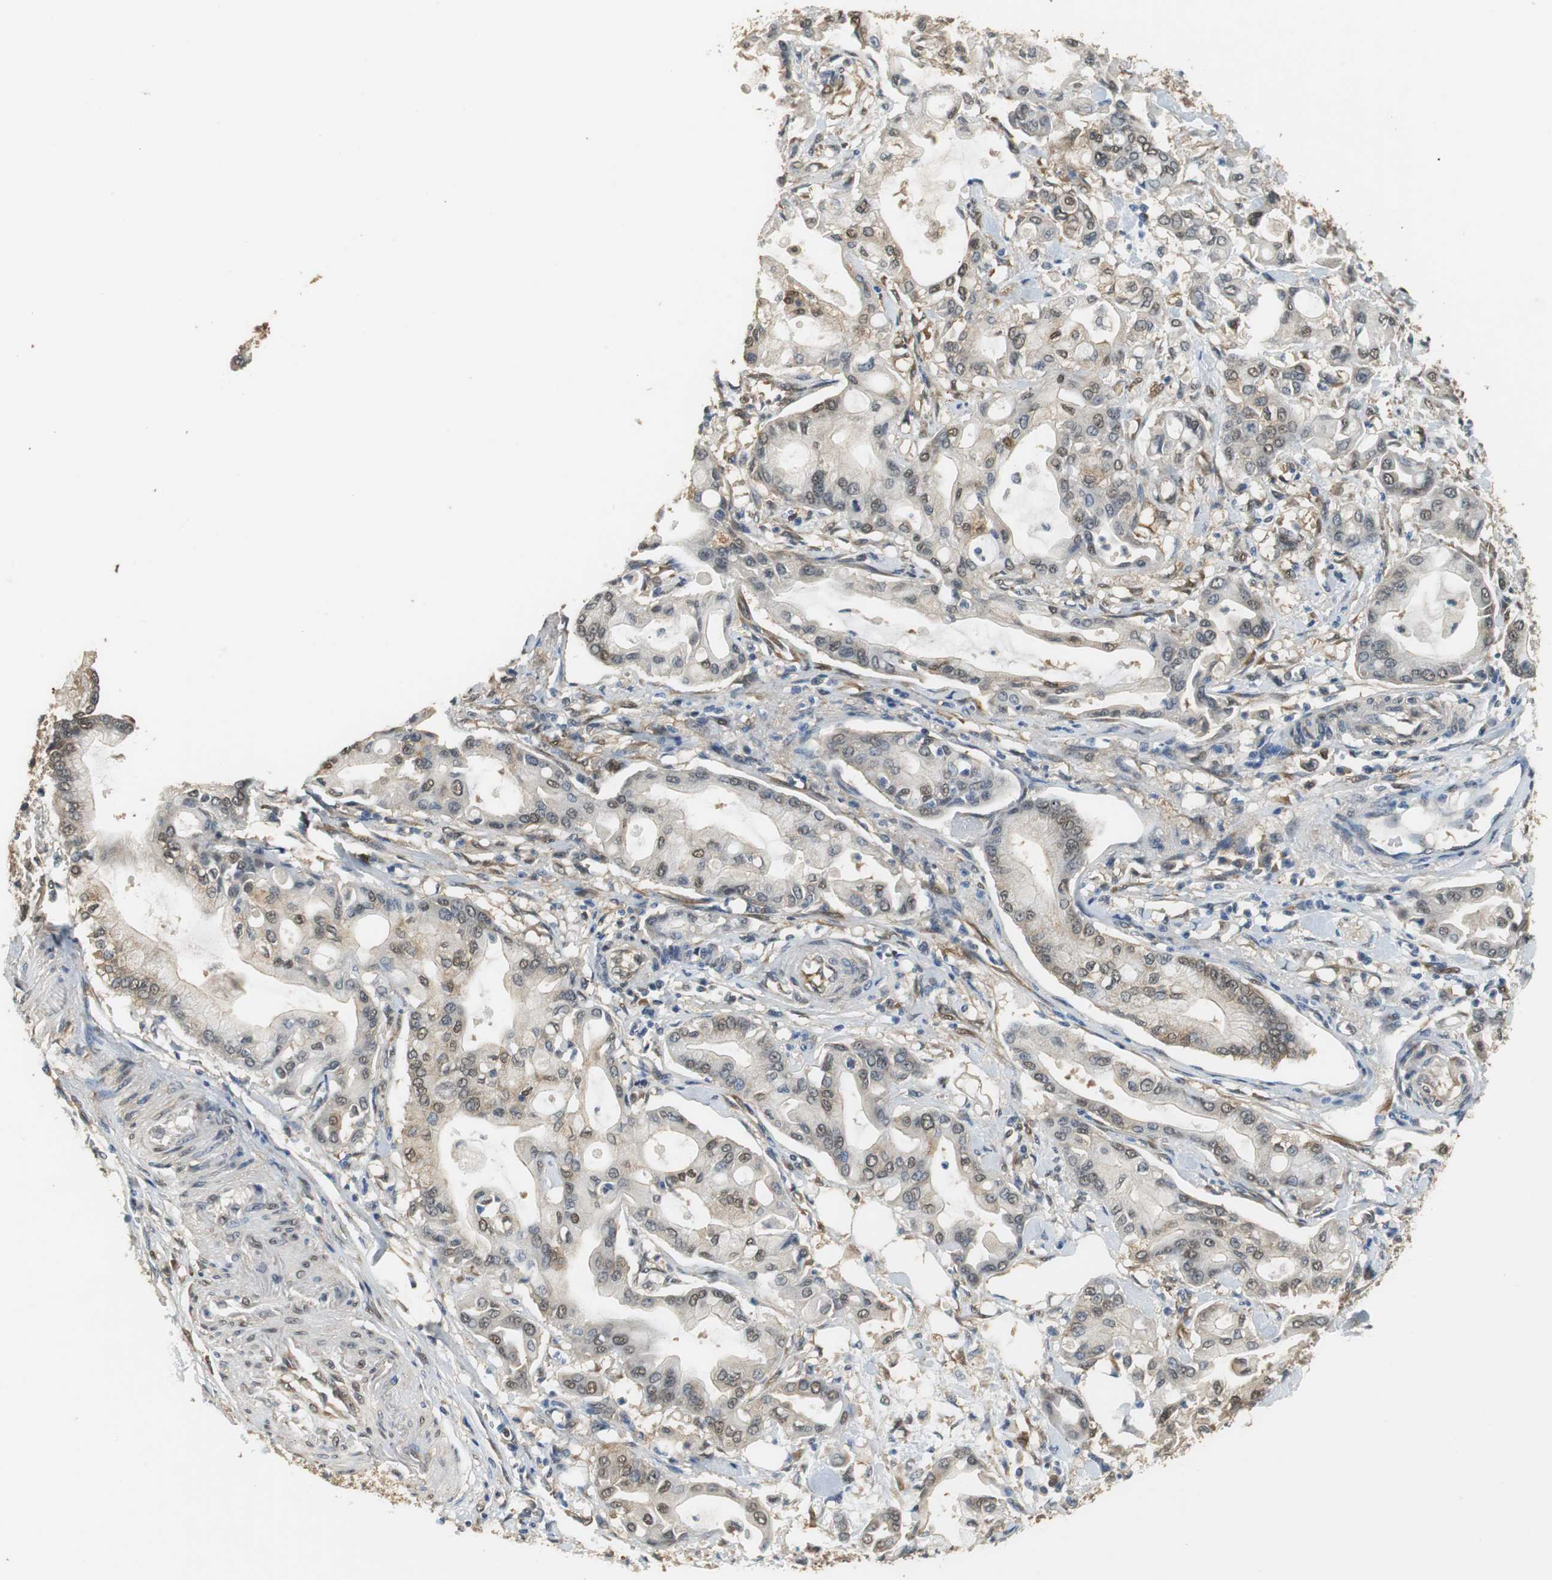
{"staining": {"intensity": "moderate", "quantity": "25%-75%", "location": "cytoplasmic/membranous,nuclear"}, "tissue": "pancreatic cancer", "cell_type": "Tumor cells", "image_type": "cancer", "snomed": [{"axis": "morphology", "description": "Adenocarcinoma, NOS"}, {"axis": "morphology", "description": "Adenocarcinoma, metastatic, NOS"}, {"axis": "topography", "description": "Lymph node"}, {"axis": "topography", "description": "Pancreas"}, {"axis": "topography", "description": "Duodenum"}], "caption": "Immunohistochemical staining of pancreatic cancer (adenocarcinoma) exhibits moderate cytoplasmic/membranous and nuclear protein staining in approximately 25%-75% of tumor cells.", "gene": "UBQLN2", "patient": {"sex": "female", "age": 64}}